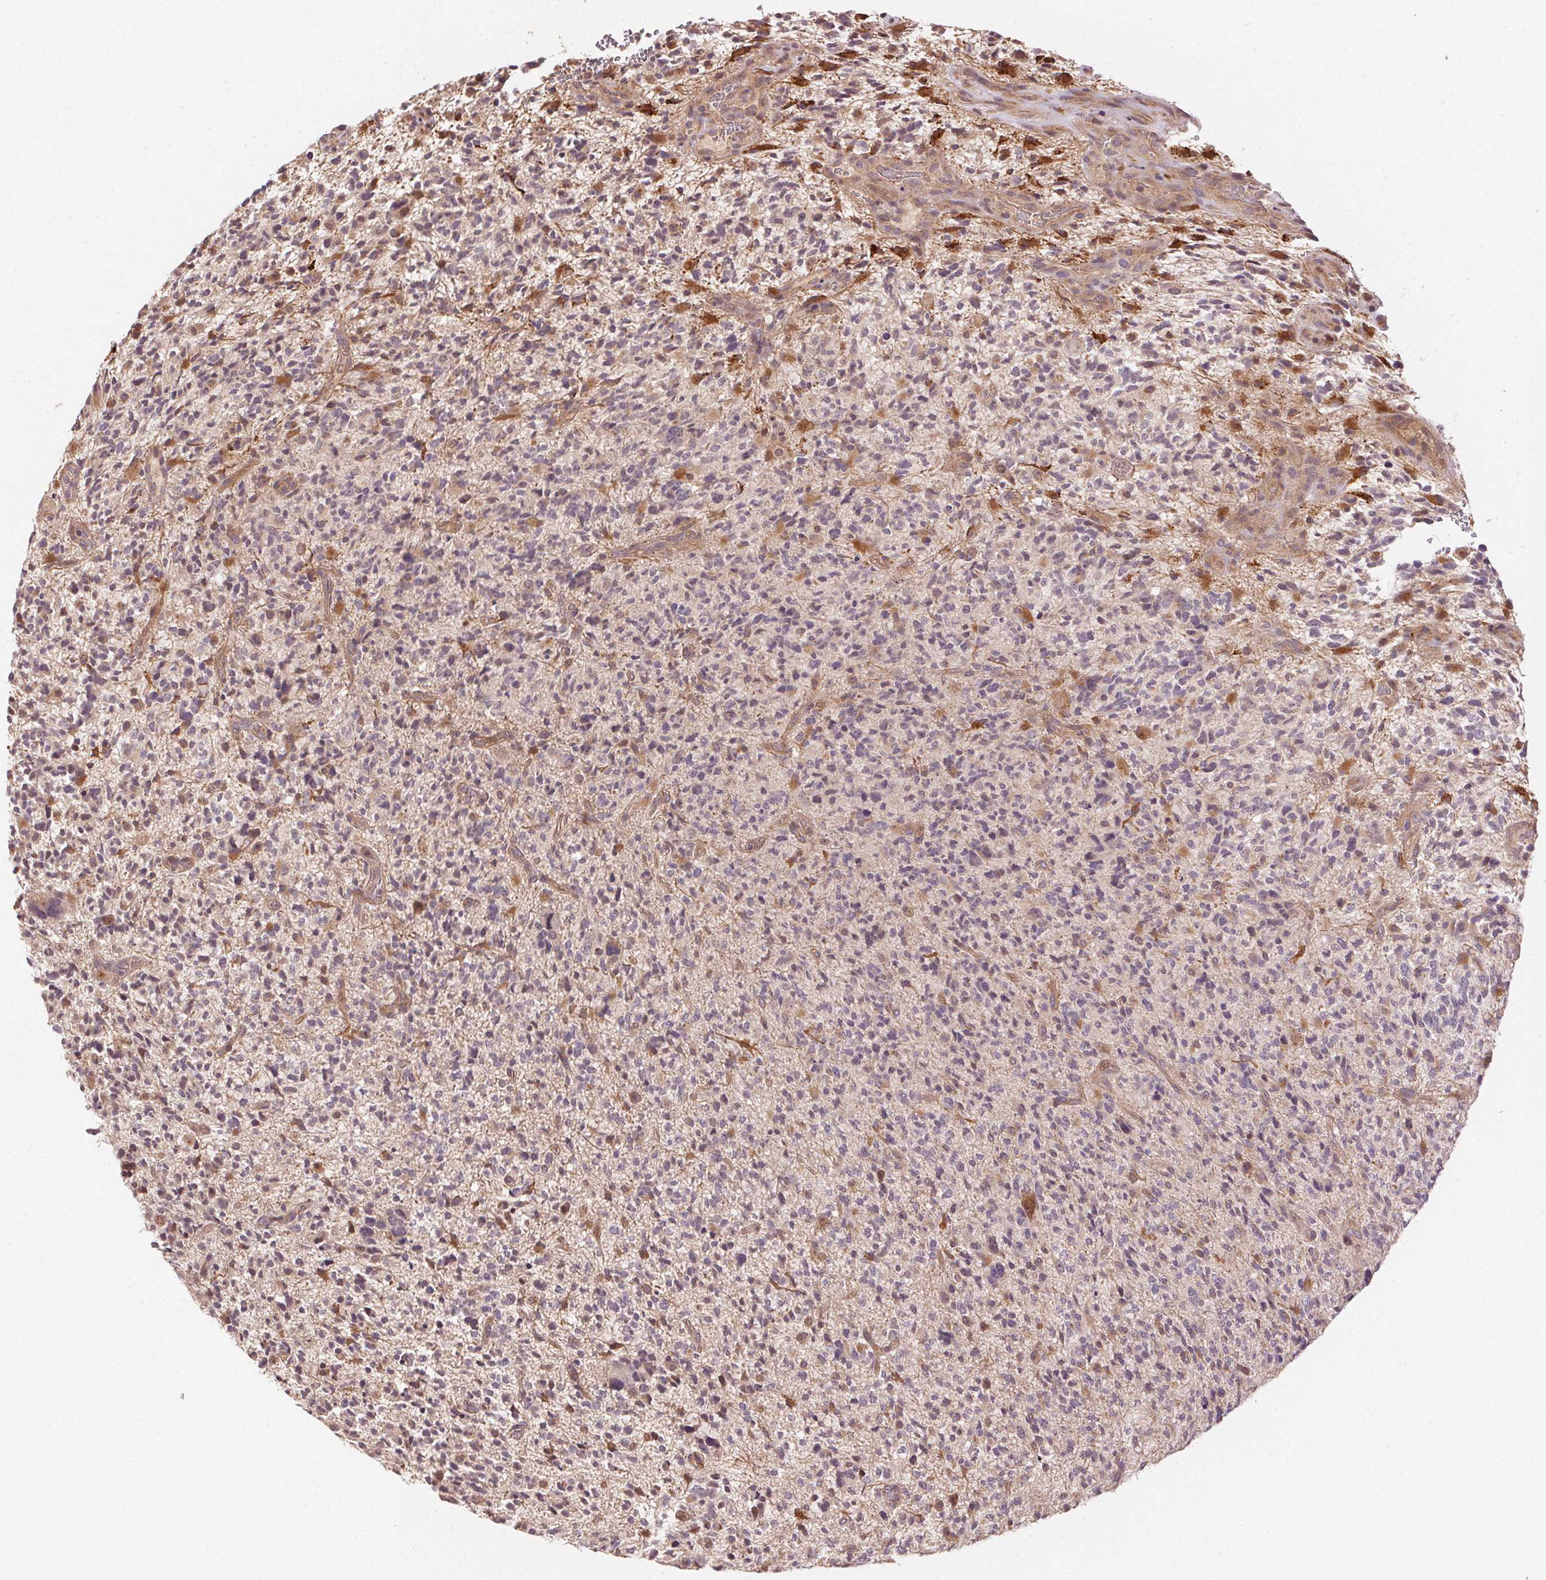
{"staining": {"intensity": "moderate", "quantity": "<25%", "location": "cytoplasmic/membranous"}, "tissue": "glioma", "cell_type": "Tumor cells", "image_type": "cancer", "snomed": [{"axis": "morphology", "description": "Glioma, malignant, High grade"}, {"axis": "topography", "description": "Brain"}], "caption": "The image displays a brown stain indicating the presence of a protein in the cytoplasmic/membranous of tumor cells in glioma.", "gene": "KLHL15", "patient": {"sex": "female", "age": 71}}